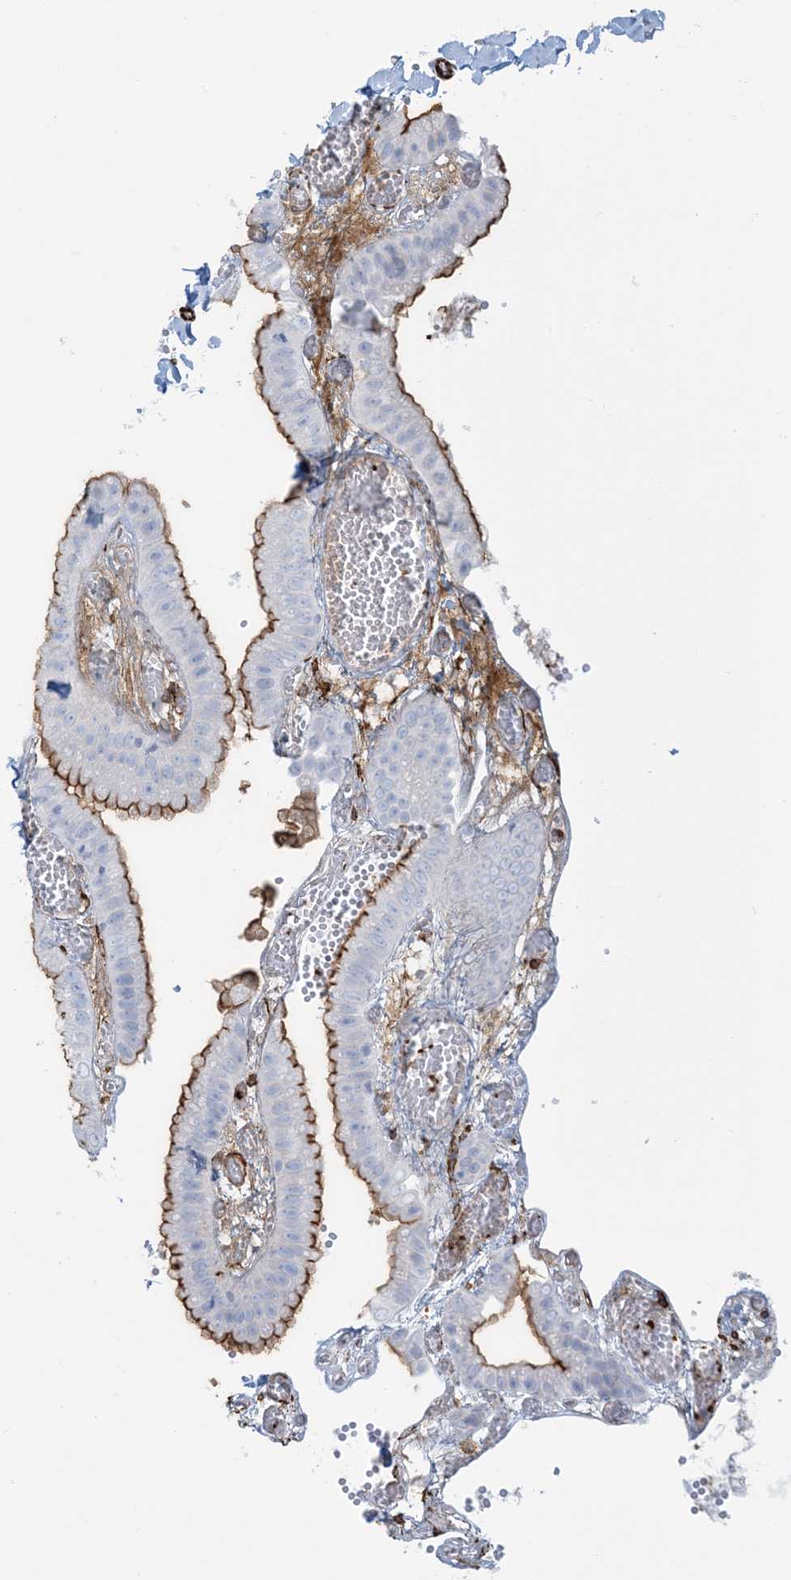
{"staining": {"intensity": "moderate", "quantity": ">75%", "location": "cytoplasmic/membranous"}, "tissue": "gallbladder", "cell_type": "Glandular cells", "image_type": "normal", "snomed": [{"axis": "morphology", "description": "Normal tissue, NOS"}, {"axis": "topography", "description": "Gallbladder"}], "caption": "Immunohistochemical staining of benign gallbladder reveals >75% levels of moderate cytoplasmic/membranous protein expression in approximately >75% of glandular cells. Using DAB (3,3'-diaminobenzidine) (brown) and hematoxylin (blue) stains, captured at high magnification using brightfield microscopy.", "gene": "EPS8L3", "patient": {"sex": "female", "age": 64}}